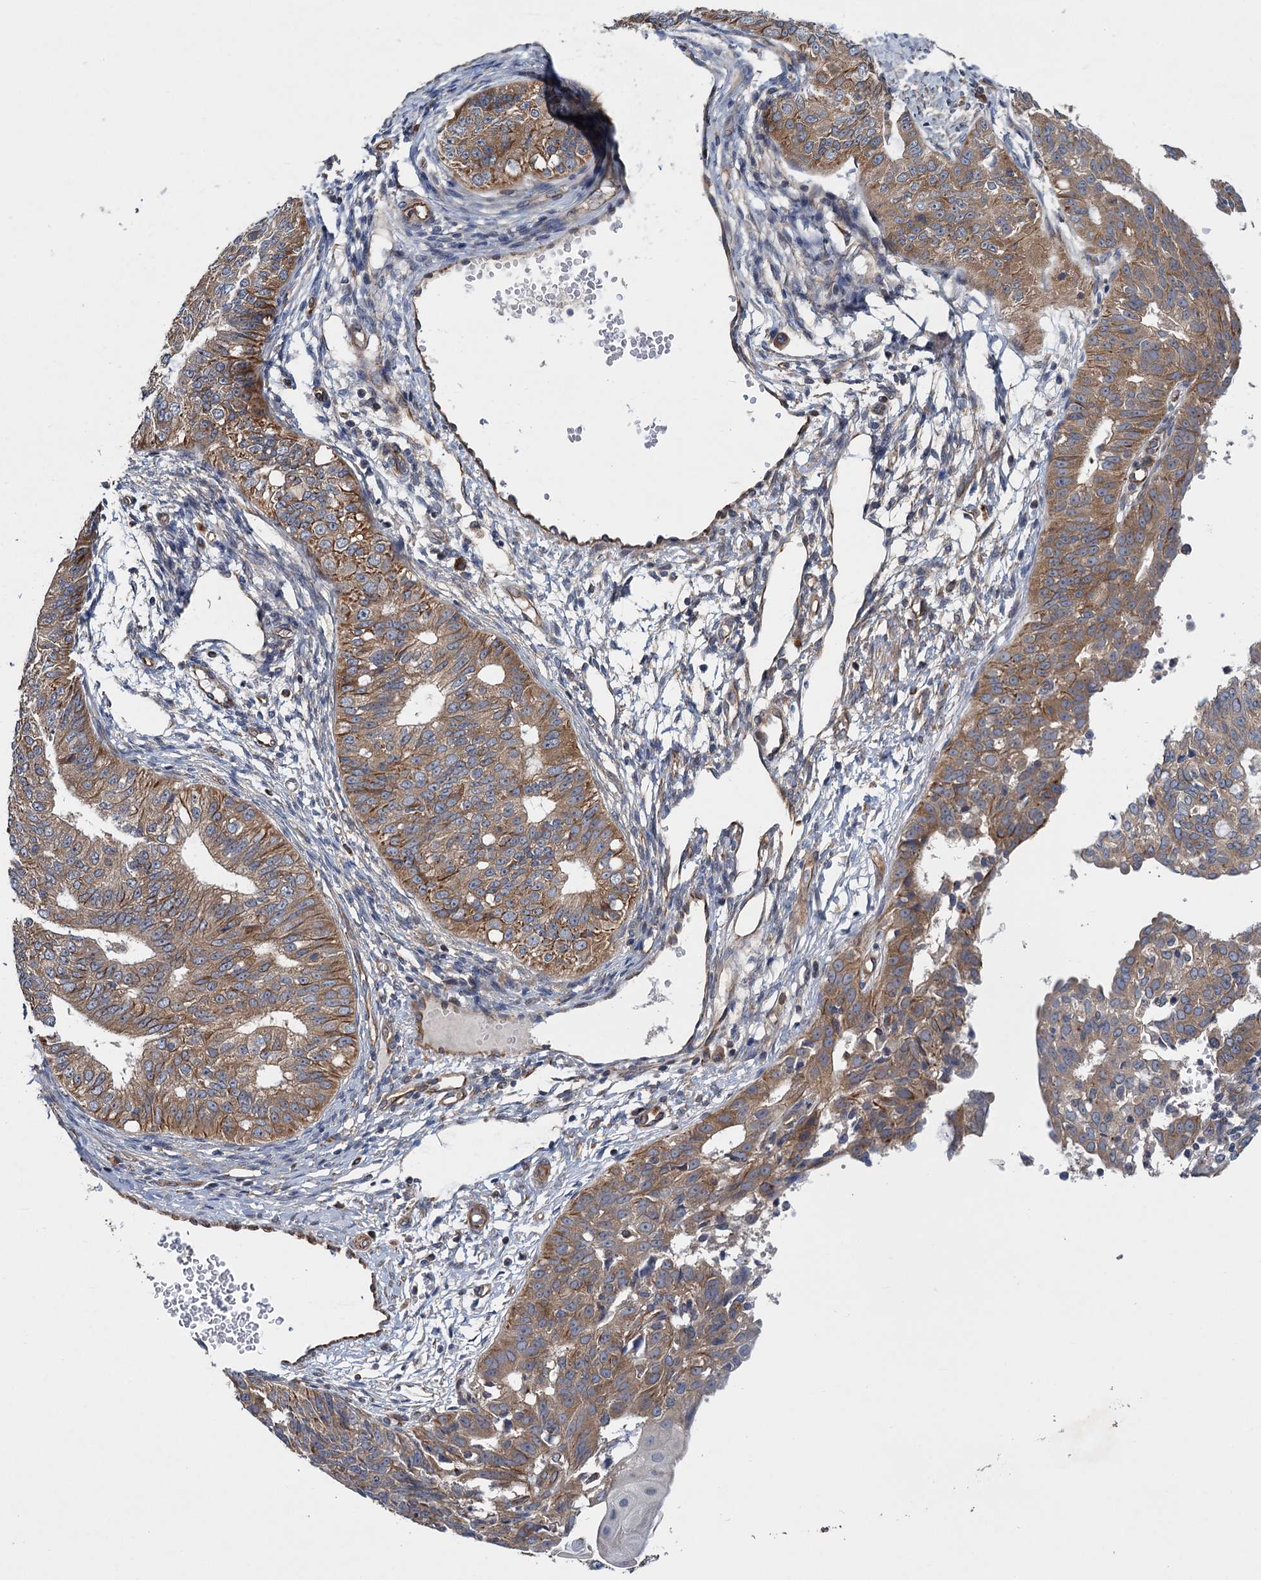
{"staining": {"intensity": "moderate", "quantity": ">75%", "location": "cytoplasmic/membranous"}, "tissue": "endometrial cancer", "cell_type": "Tumor cells", "image_type": "cancer", "snomed": [{"axis": "morphology", "description": "Adenocarcinoma, NOS"}, {"axis": "topography", "description": "Endometrium"}], "caption": "An image of endometrial adenocarcinoma stained for a protein reveals moderate cytoplasmic/membranous brown staining in tumor cells.", "gene": "PJA2", "patient": {"sex": "female", "age": 32}}